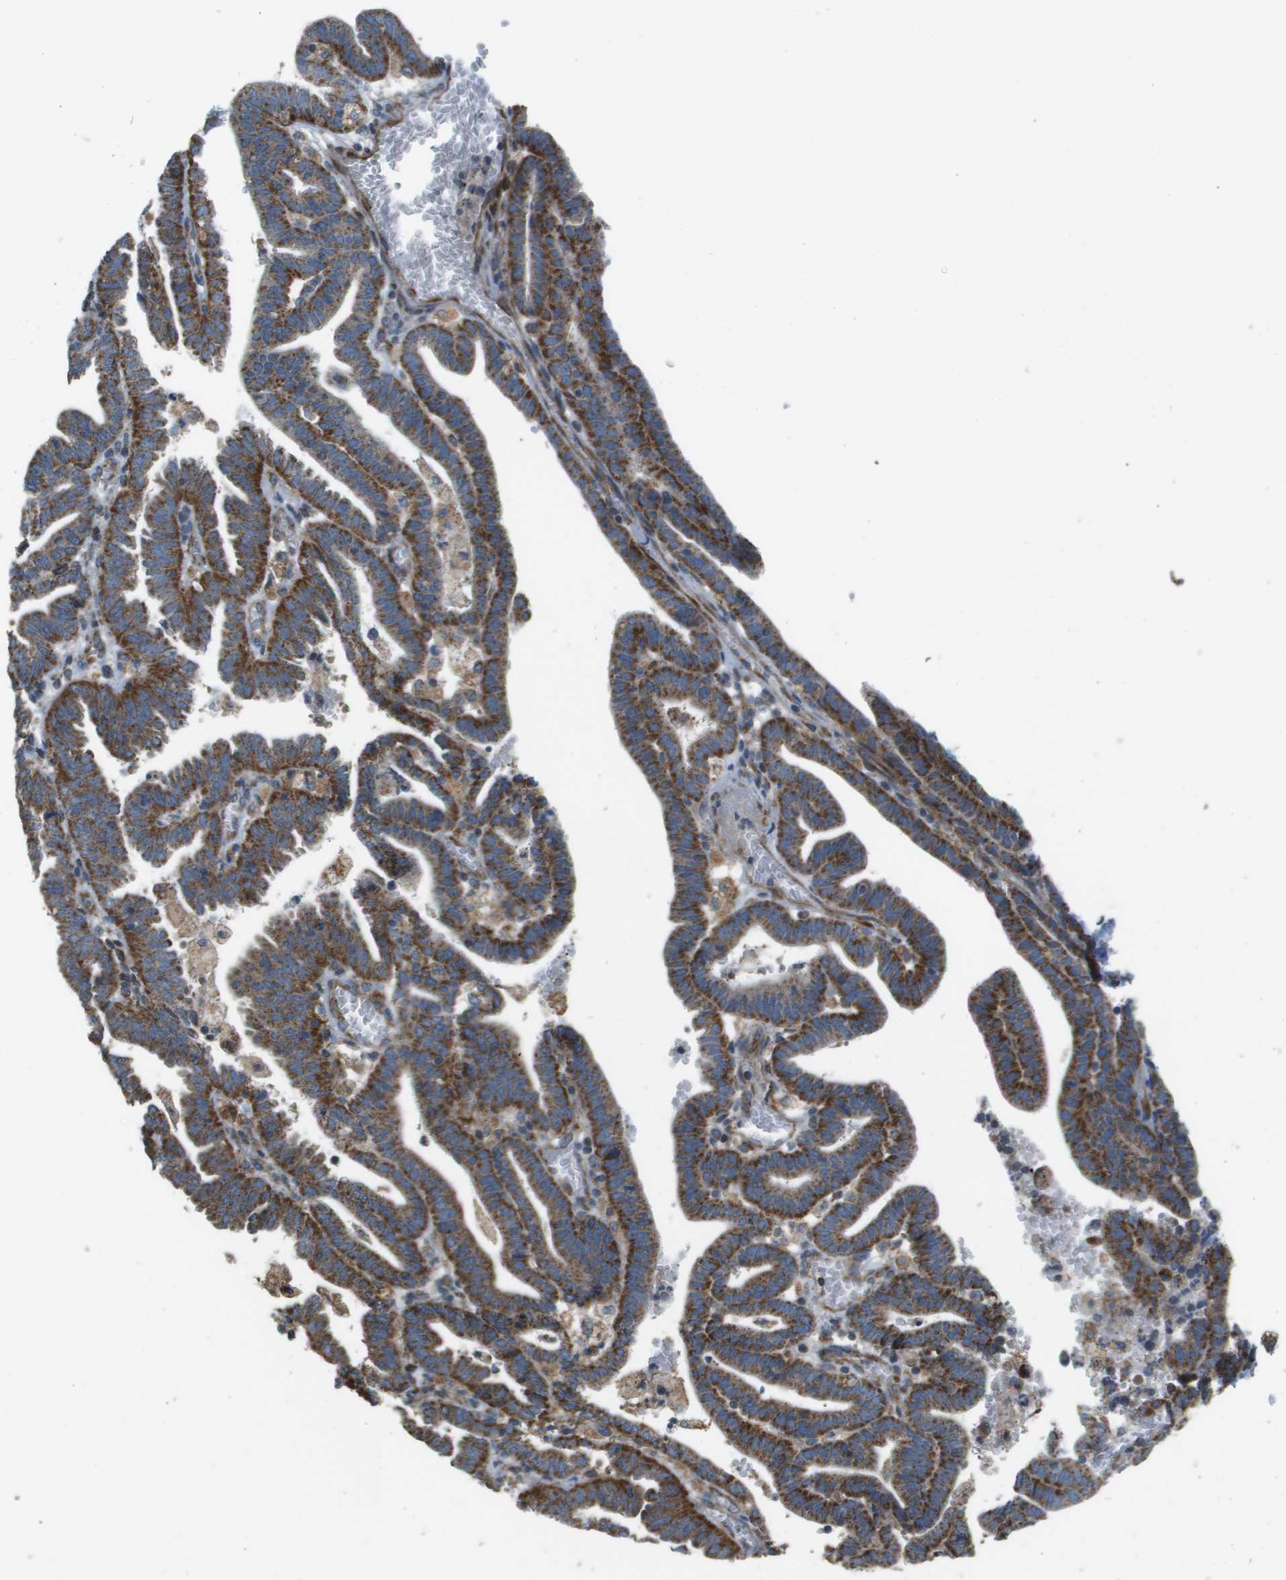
{"staining": {"intensity": "strong", "quantity": ">75%", "location": "cytoplasmic/membranous"}, "tissue": "endometrial cancer", "cell_type": "Tumor cells", "image_type": "cancer", "snomed": [{"axis": "morphology", "description": "Adenocarcinoma, NOS"}, {"axis": "topography", "description": "Uterus"}], "caption": "Adenocarcinoma (endometrial) stained for a protein (brown) reveals strong cytoplasmic/membranous positive positivity in approximately >75% of tumor cells.", "gene": "NRK", "patient": {"sex": "female", "age": 83}}